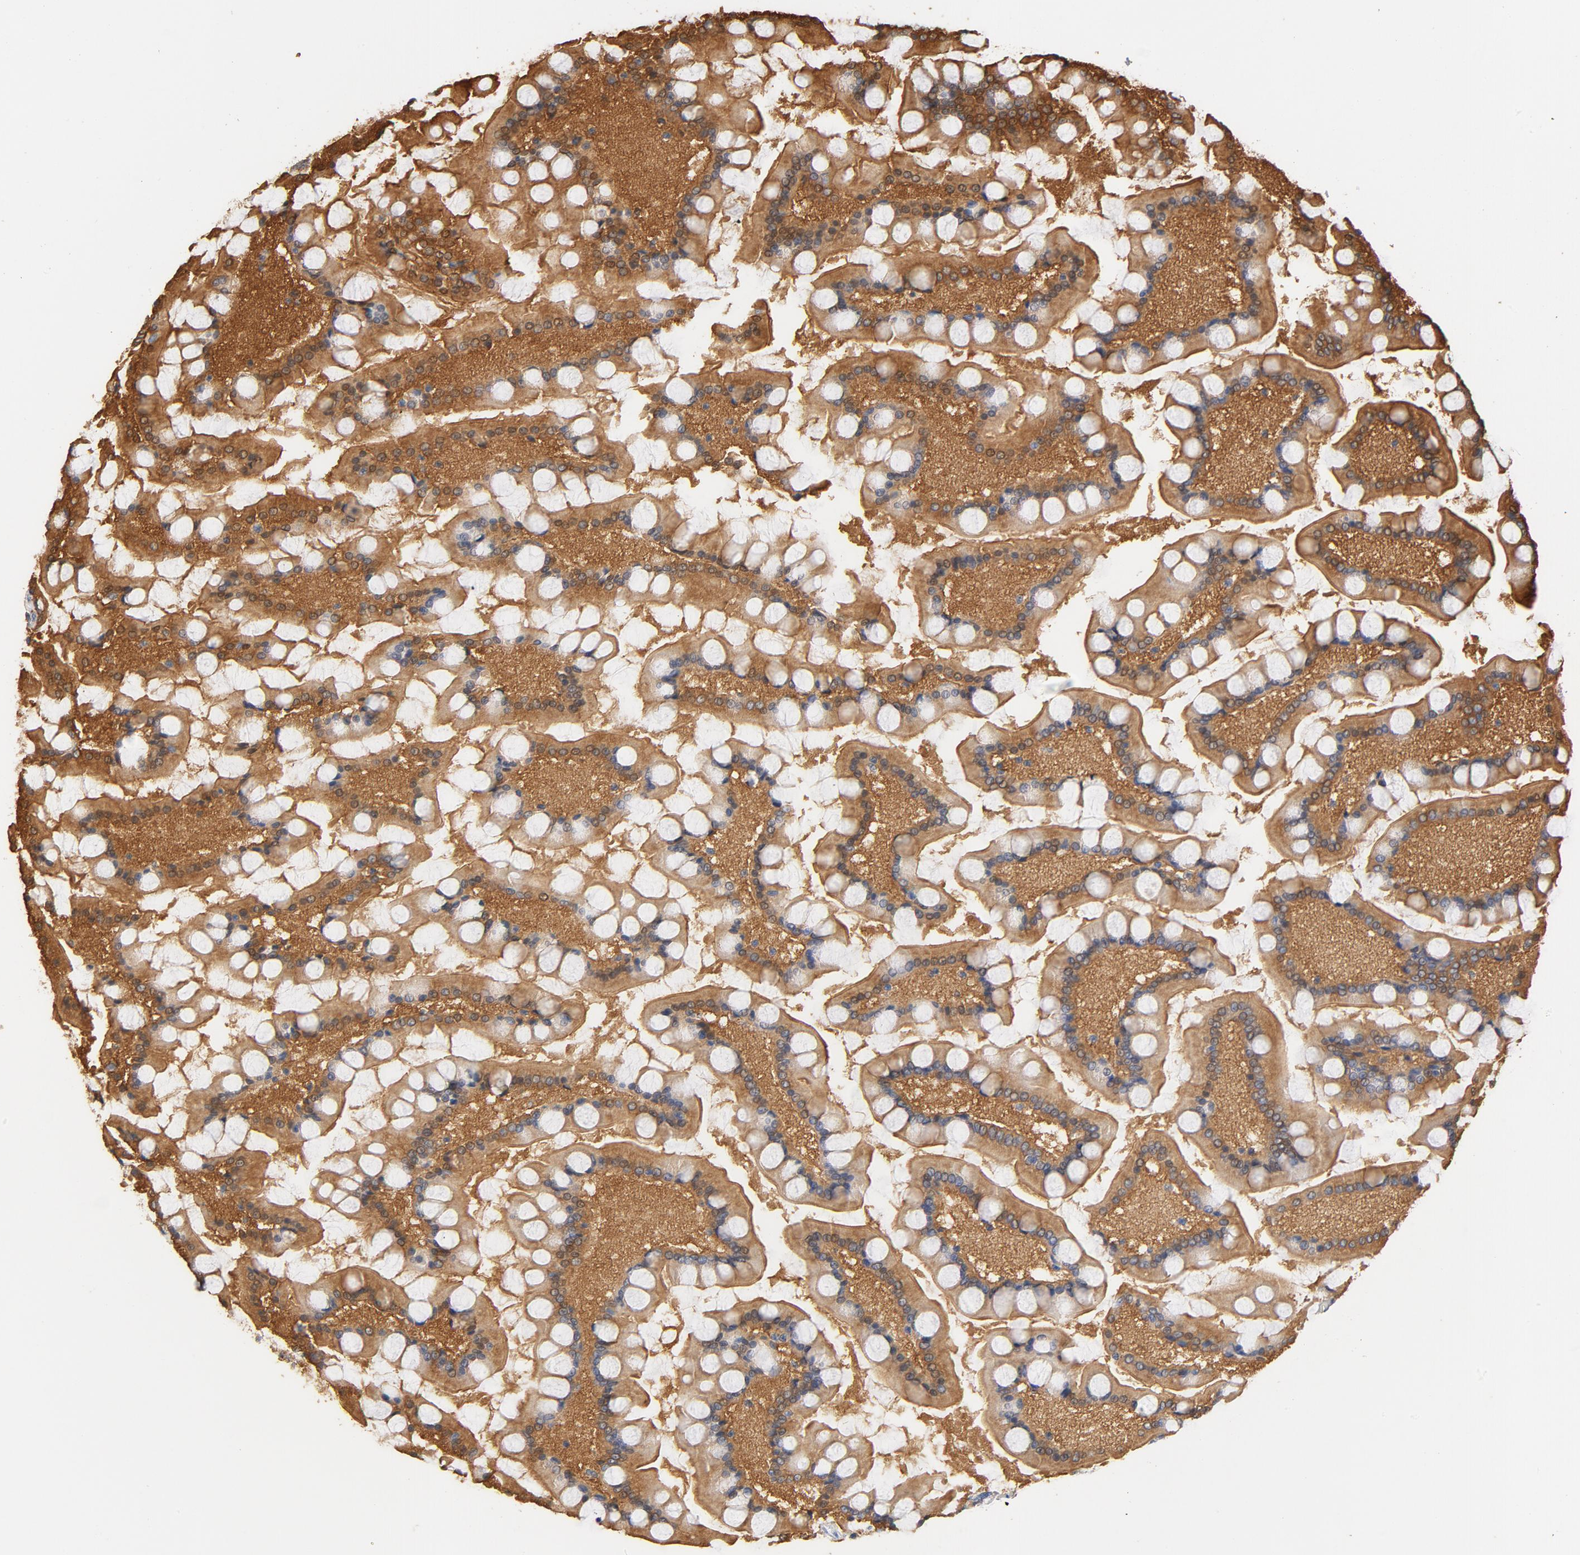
{"staining": {"intensity": "moderate", "quantity": ">75%", "location": "cytoplasmic/membranous"}, "tissue": "small intestine", "cell_type": "Glandular cells", "image_type": "normal", "snomed": [{"axis": "morphology", "description": "Normal tissue, NOS"}, {"axis": "topography", "description": "Small intestine"}], "caption": "Small intestine stained with DAB immunohistochemistry (IHC) demonstrates medium levels of moderate cytoplasmic/membranous expression in about >75% of glandular cells.", "gene": "EZR", "patient": {"sex": "male", "age": 41}}